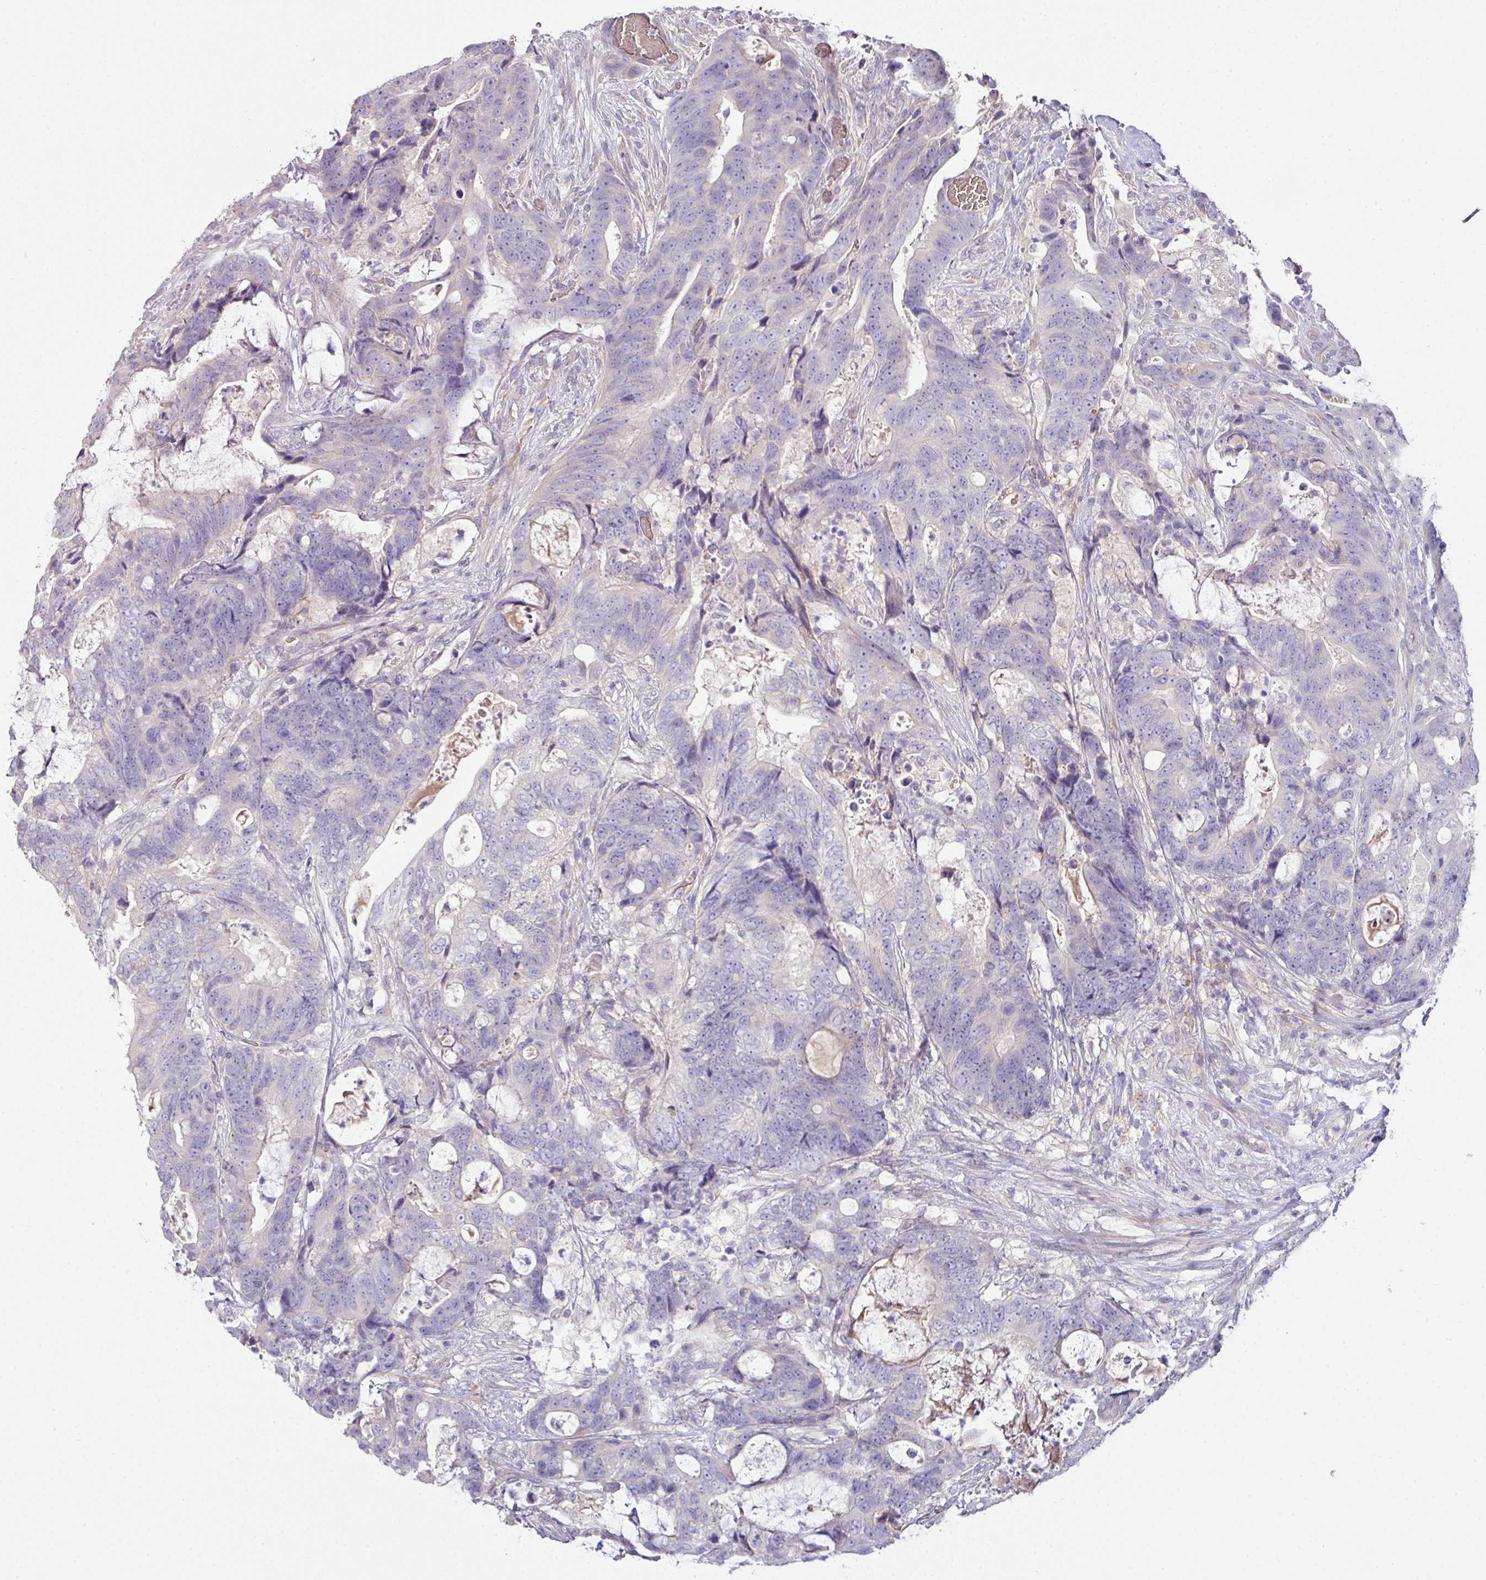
{"staining": {"intensity": "negative", "quantity": "none", "location": "none"}, "tissue": "colorectal cancer", "cell_type": "Tumor cells", "image_type": "cancer", "snomed": [{"axis": "morphology", "description": "Adenocarcinoma, NOS"}, {"axis": "topography", "description": "Colon"}], "caption": "An IHC micrograph of adenocarcinoma (colorectal) is shown. There is no staining in tumor cells of adenocarcinoma (colorectal).", "gene": "SLAMF6", "patient": {"sex": "female", "age": 82}}